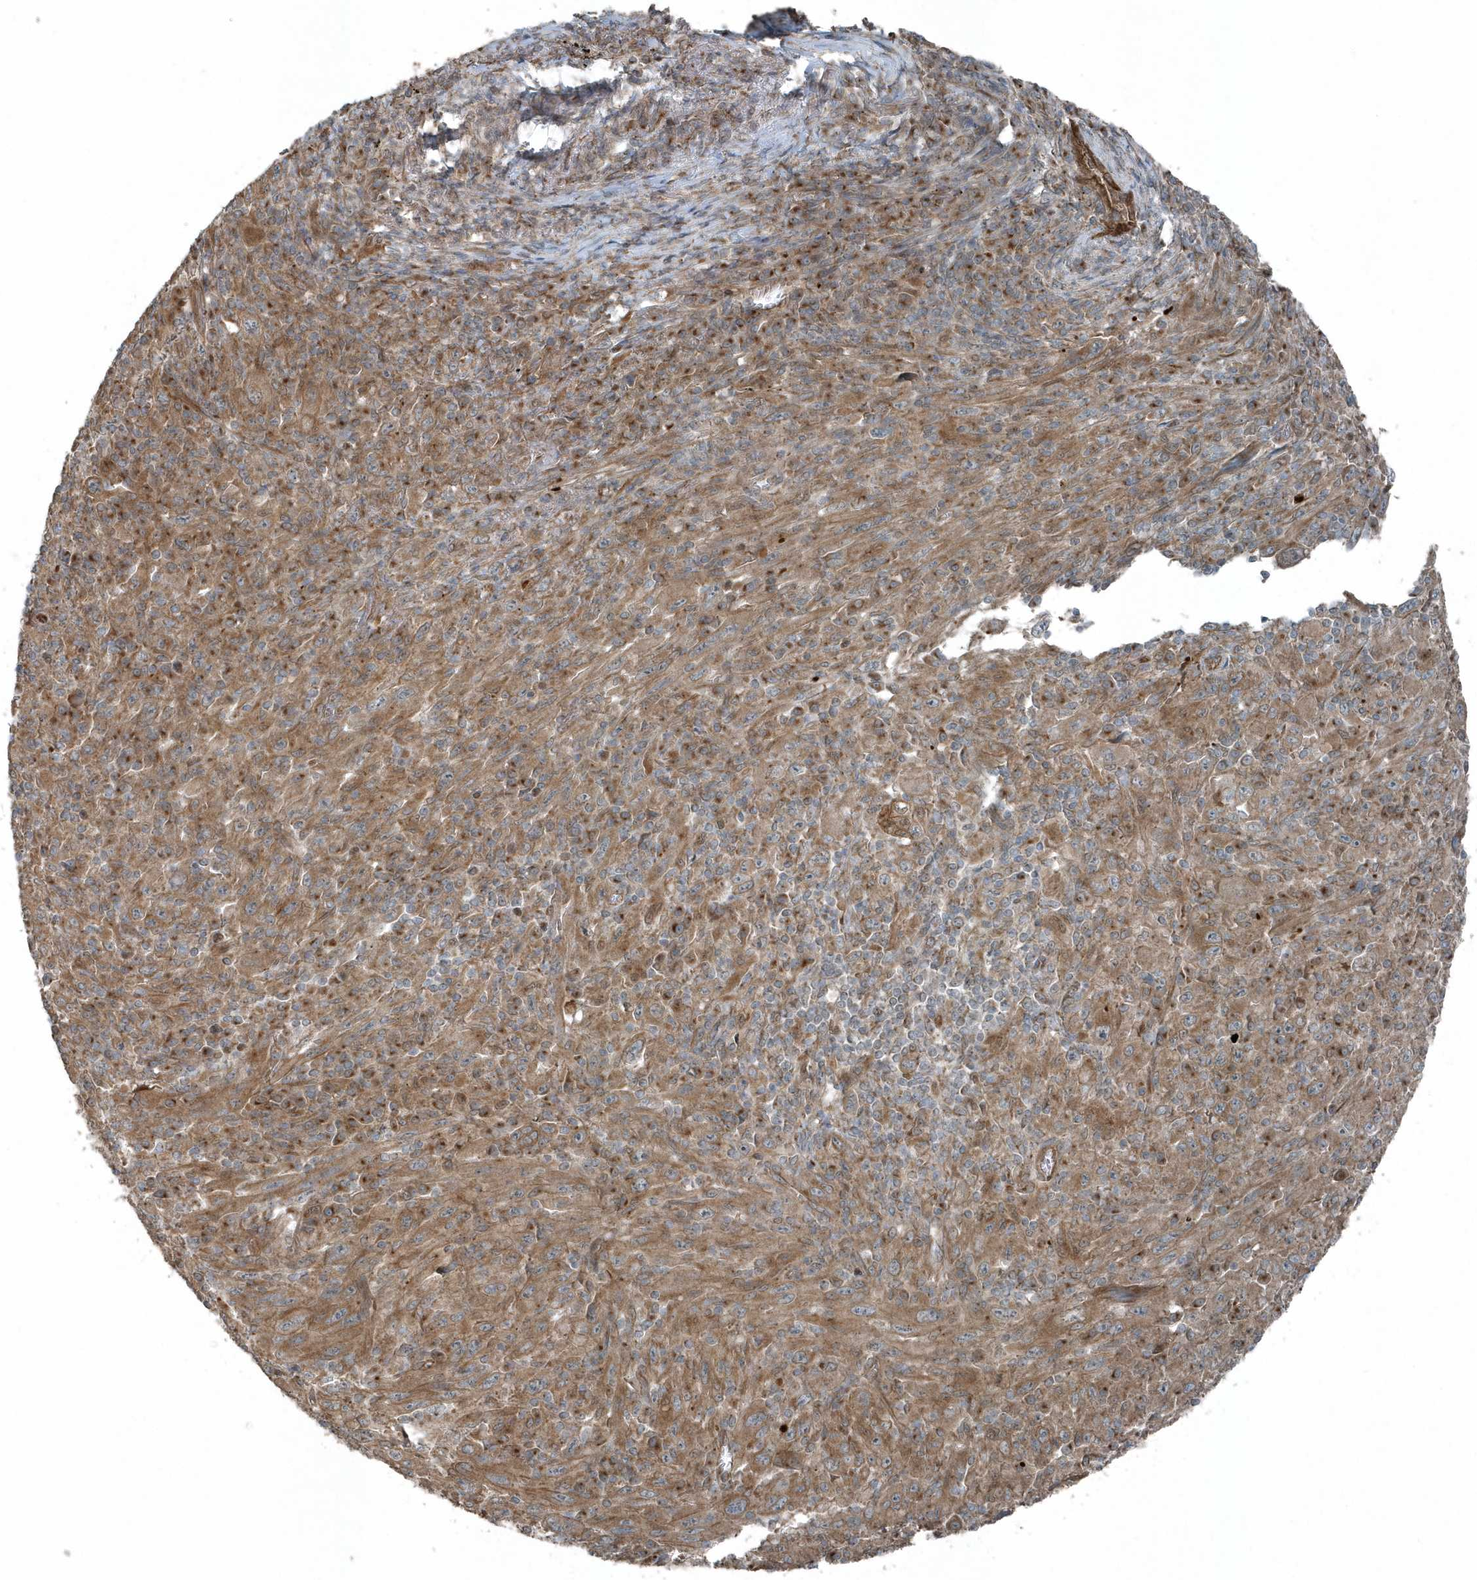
{"staining": {"intensity": "moderate", "quantity": ">75%", "location": "cytoplasmic/membranous"}, "tissue": "melanoma", "cell_type": "Tumor cells", "image_type": "cancer", "snomed": [{"axis": "morphology", "description": "Malignant melanoma, Metastatic site"}, {"axis": "topography", "description": "Skin"}], "caption": "Moderate cytoplasmic/membranous positivity is appreciated in about >75% of tumor cells in melanoma.", "gene": "GCC2", "patient": {"sex": "female", "age": 56}}